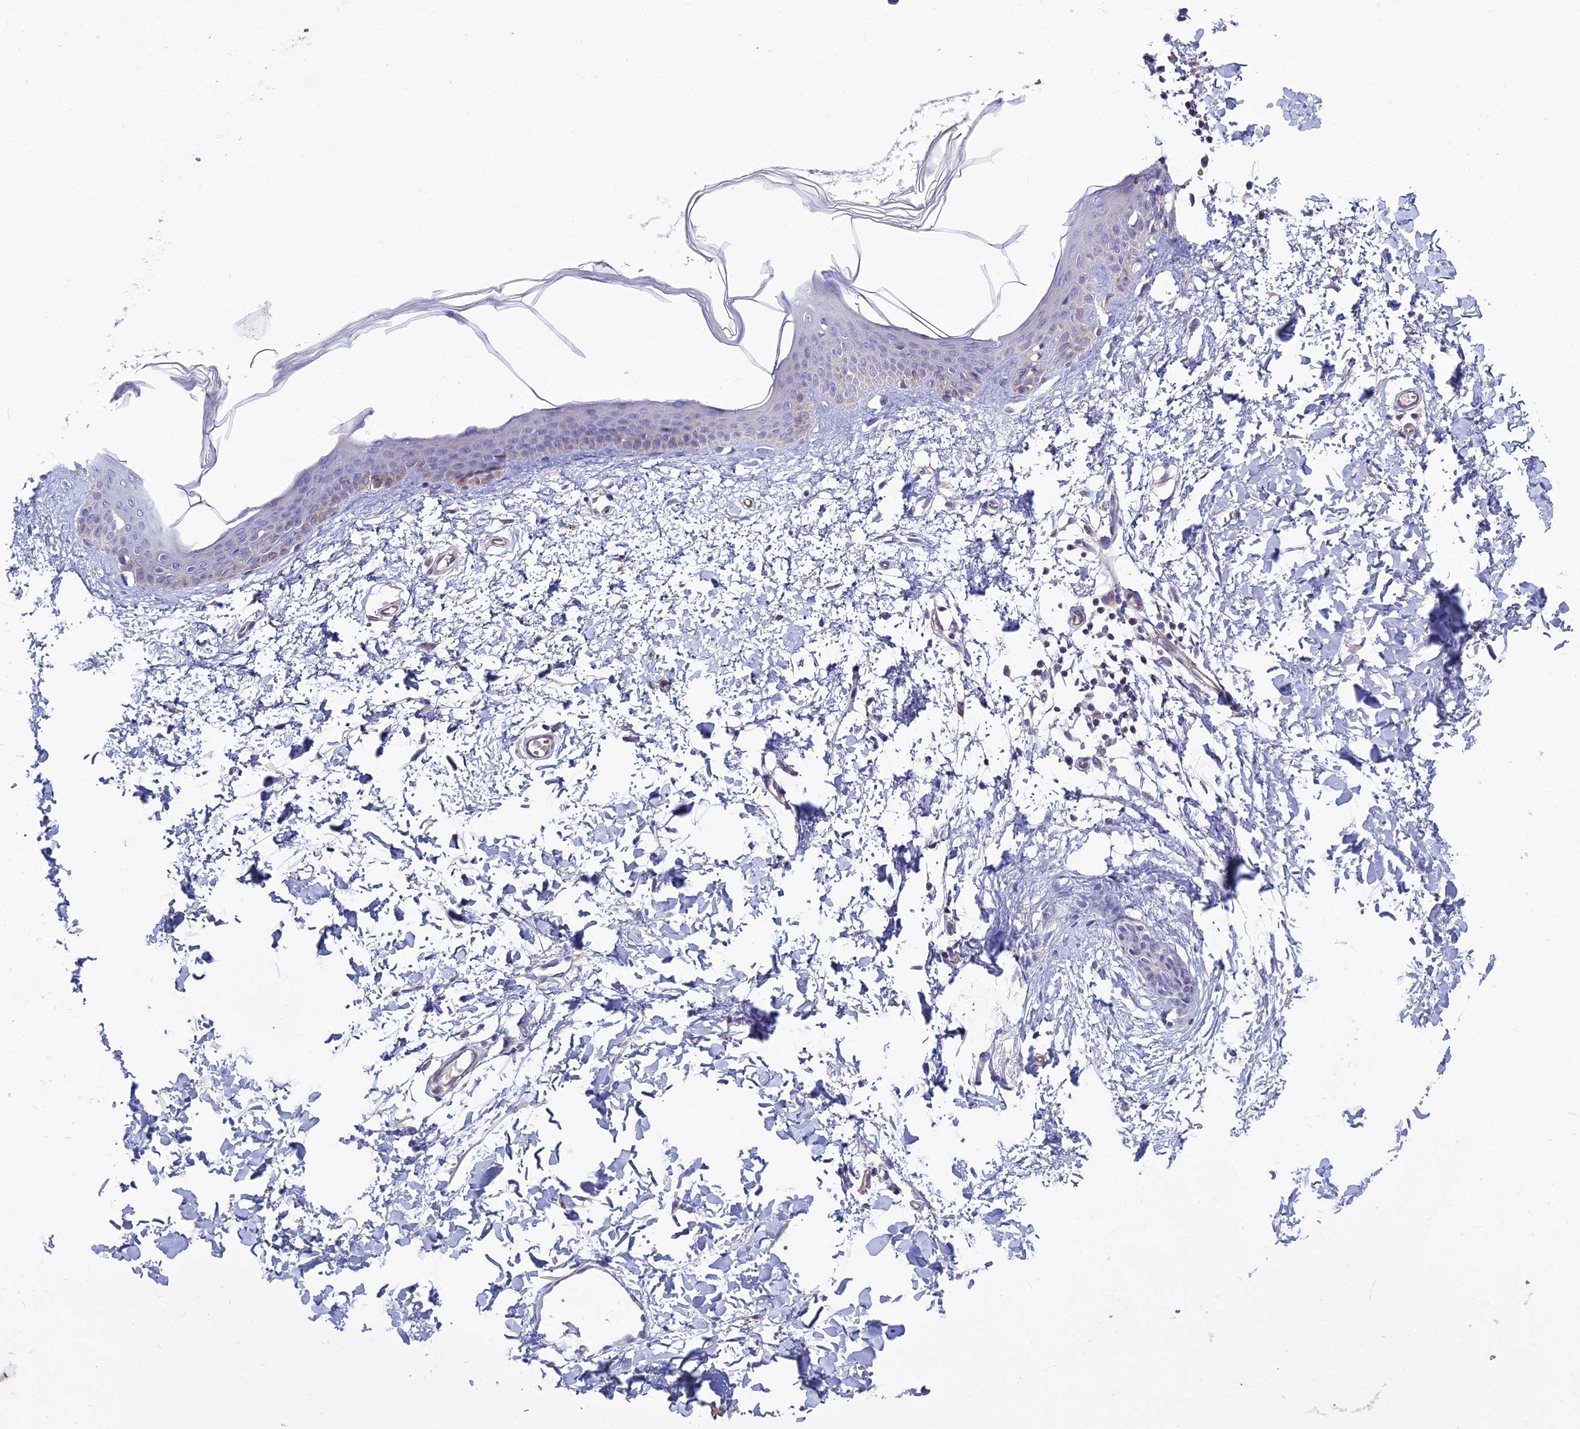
{"staining": {"intensity": "negative", "quantity": "none", "location": "none"}, "tissue": "skin", "cell_type": "Fibroblasts", "image_type": "normal", "snomed": [{"axis": "morphology", "description": "Normal tissue, NOS"}, {"axis": "topography", "description": "Skin"}], "caption": "Immunohistochemistry of benign skin shows no staining in fibroblasts.", "gene": "BHMT2", "patient": {"sex": "female", "age": 58}}